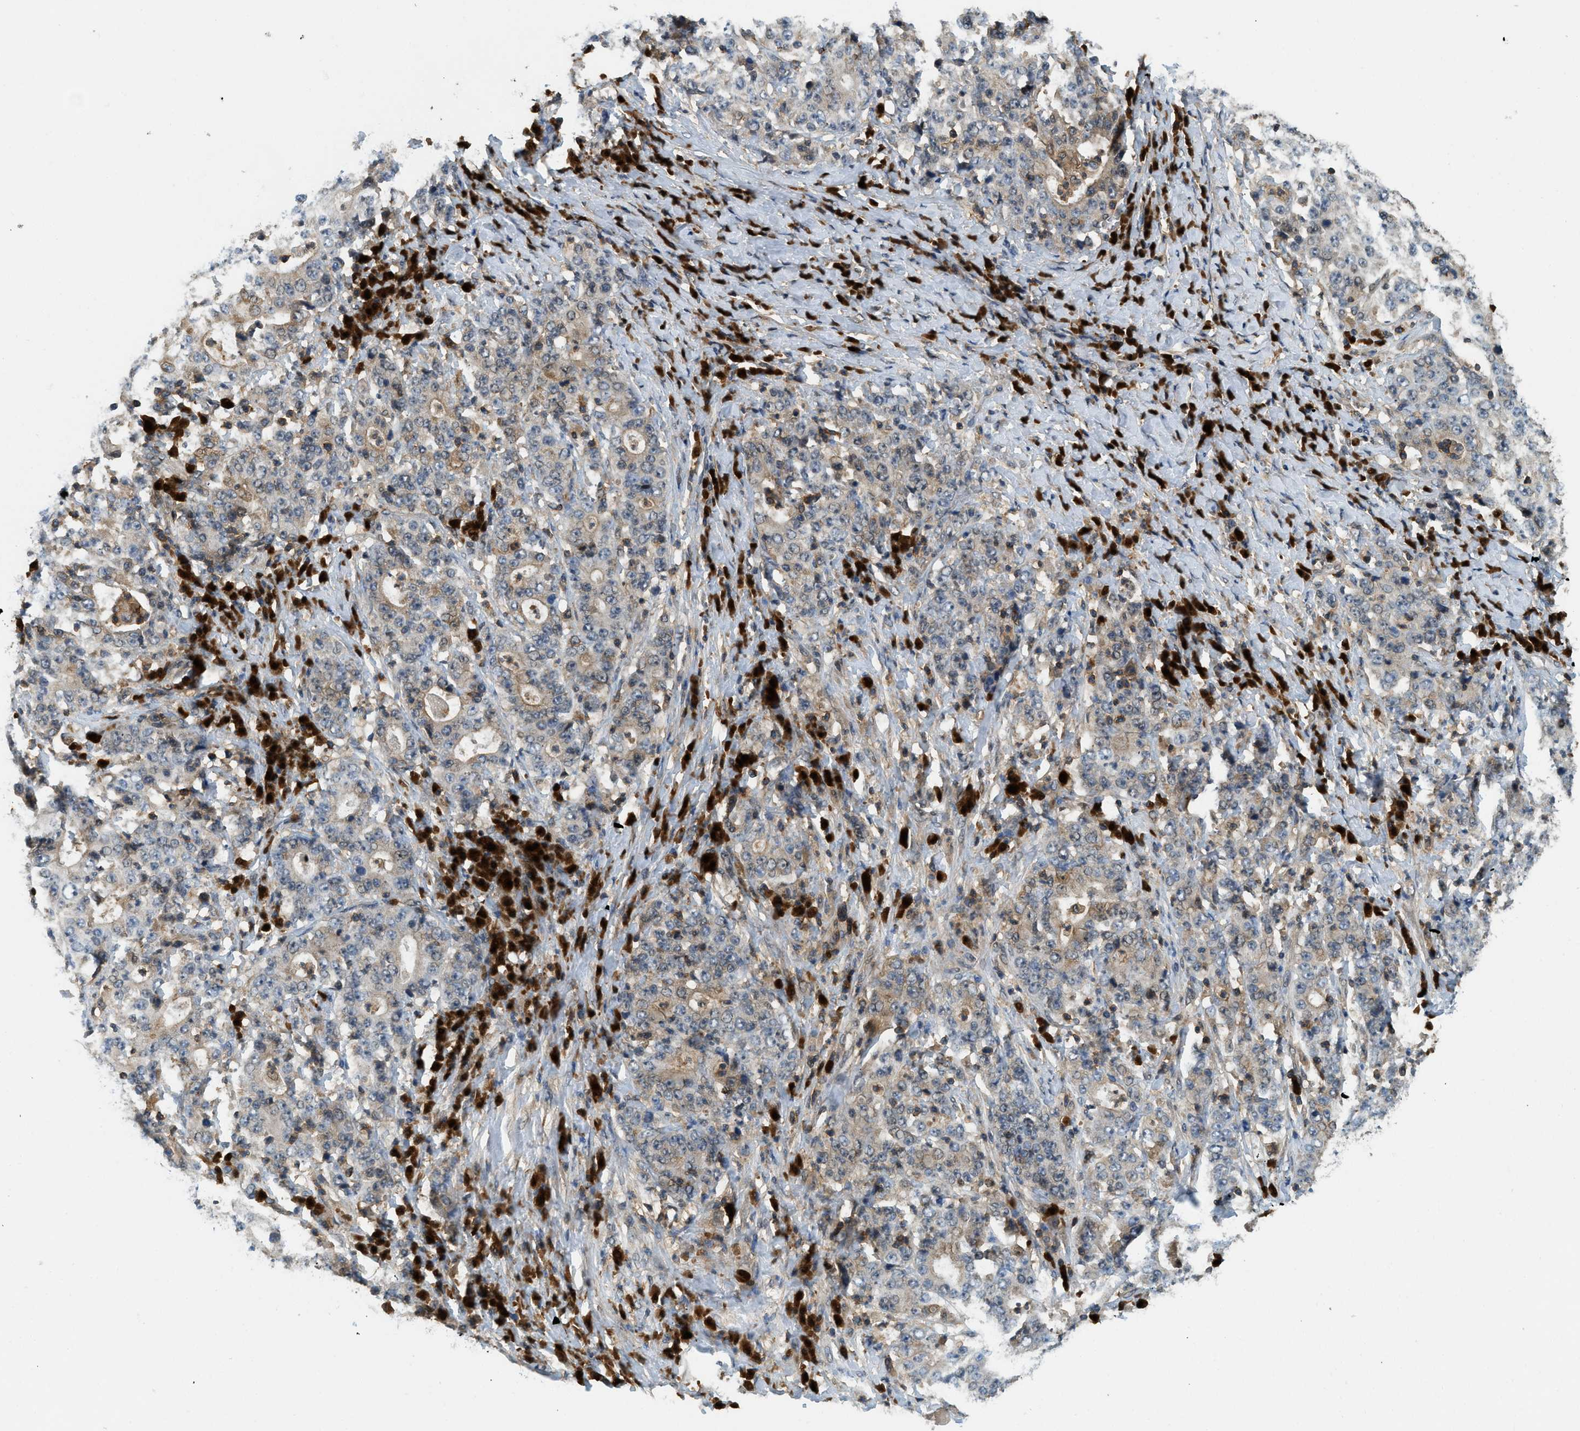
{"staining": {"intensity": "weak", "quantity": ">75%", "location": "cytoplasmic/membranous"}, "tissue": "stomach cancer", "cell_type": "Tumor cells", "image_type": "cancer", "snomed": [{"axis": "morphology", "description": "Normal tissue, NOS"}, {"axis": "morphology", "description": "Adenocarcinoma, NOS"}, {"axis": "topography", "description": "Stomach, upper"}, {"axis": "topography", "description": "Stomach"}], "caption": "Protein analysis of stomach adenocarcinoma tissue demonstrates weak cytoplasmic/membranous positivity in about >75% of tumor cells. The staining was performed using DAB (3,3'-diaminobenzidine), with brown indicating positive protein expression. Nuclei are stained blue with hematoxylin.", "gene": "GMPPB", "patient": {"sex": "male", "age": 59}}